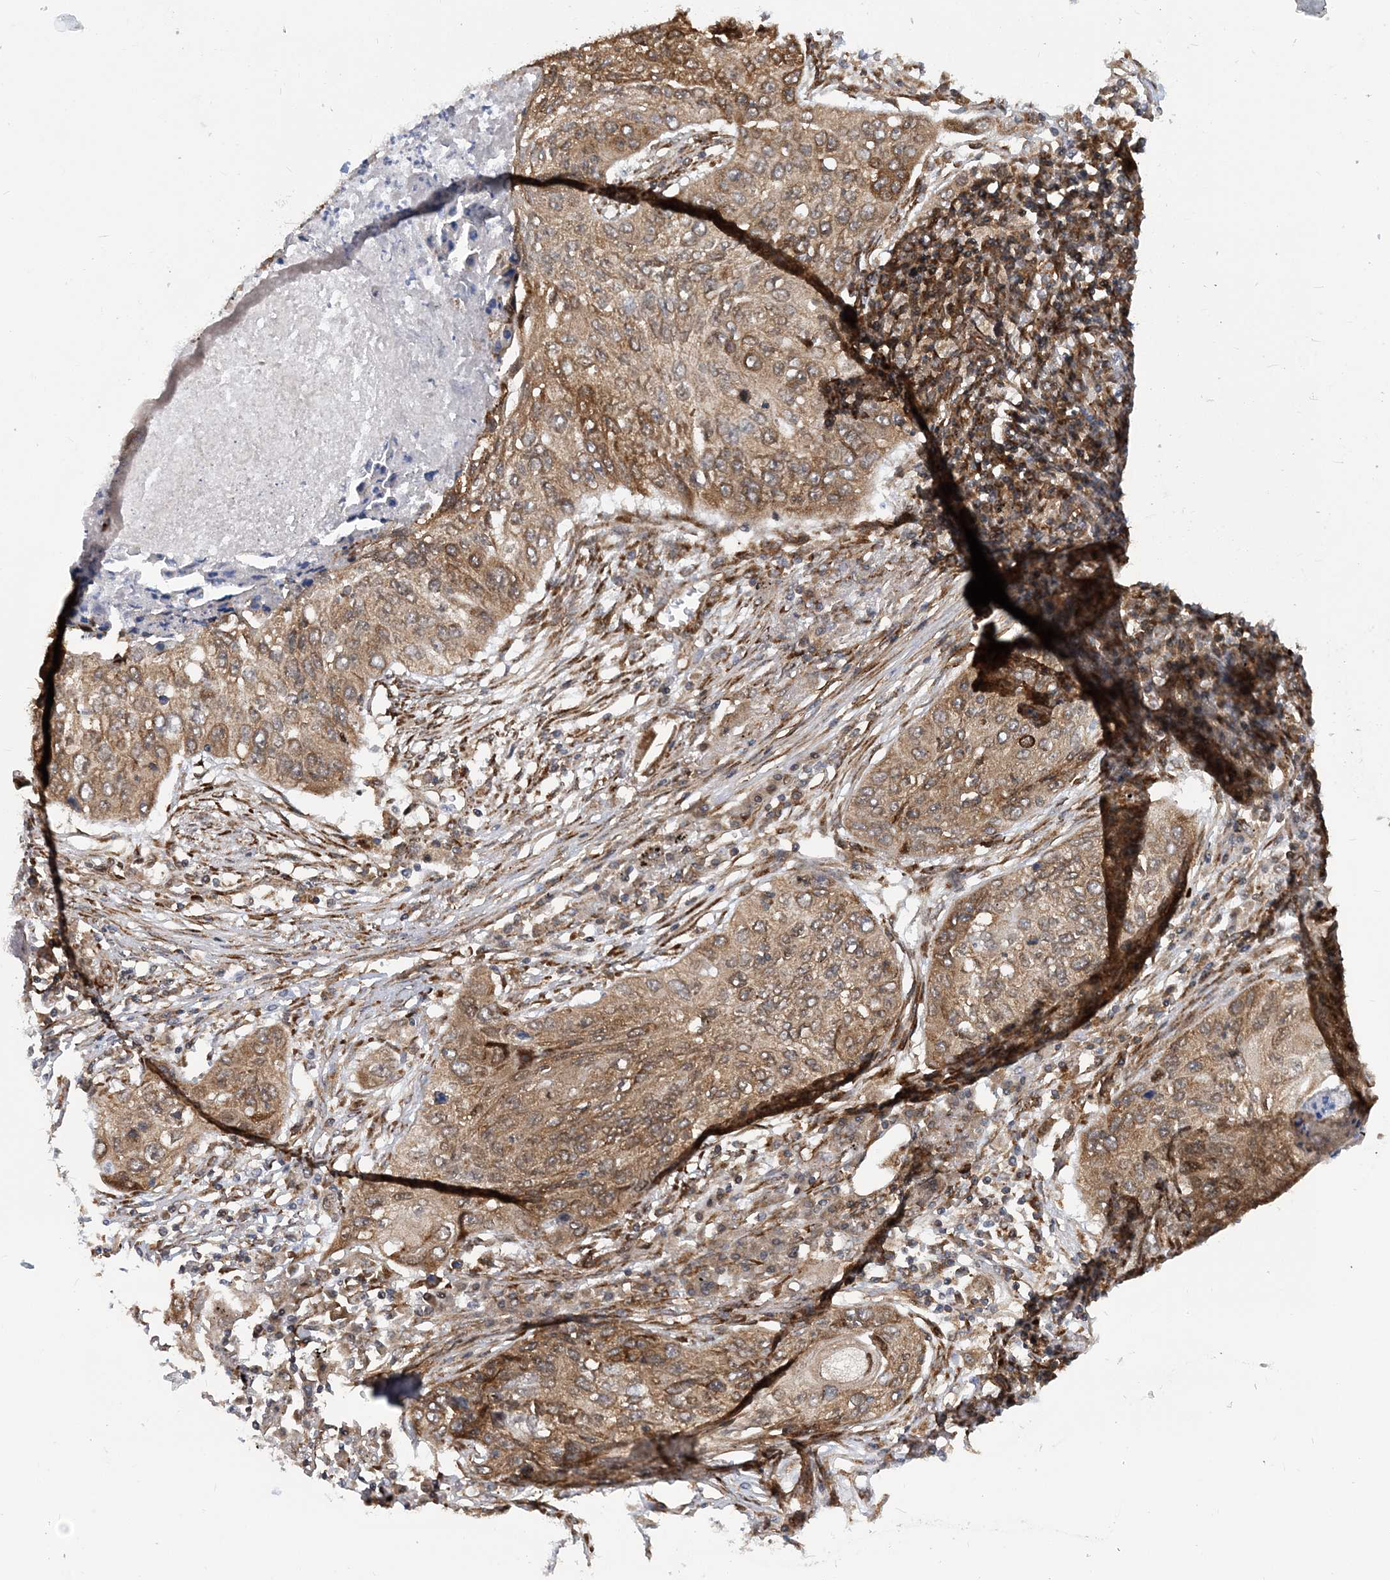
{"staining": {"intensity": "moderate", "quantity": ">75%", "location": "cytoplasmic/membranous"}, "tissue": "lung cancer", "cell_type": "Tumor cells", "image_type": "cancer", "snomed": [{"axis": "morphology", "description": "Squamous cell carcinoma, NOS"}, {"axis": "topography", "description": "Lung"}], "caption": "The photomicrograph shows immunohistochemical staining of lung cancer (squamous cell carcinoma). There is moderate cytoplasmic/membranous positivity is present in about >75% of tumor cells.", "gene": "PHF1", "patient": {"sex": "female", "age": 63}}